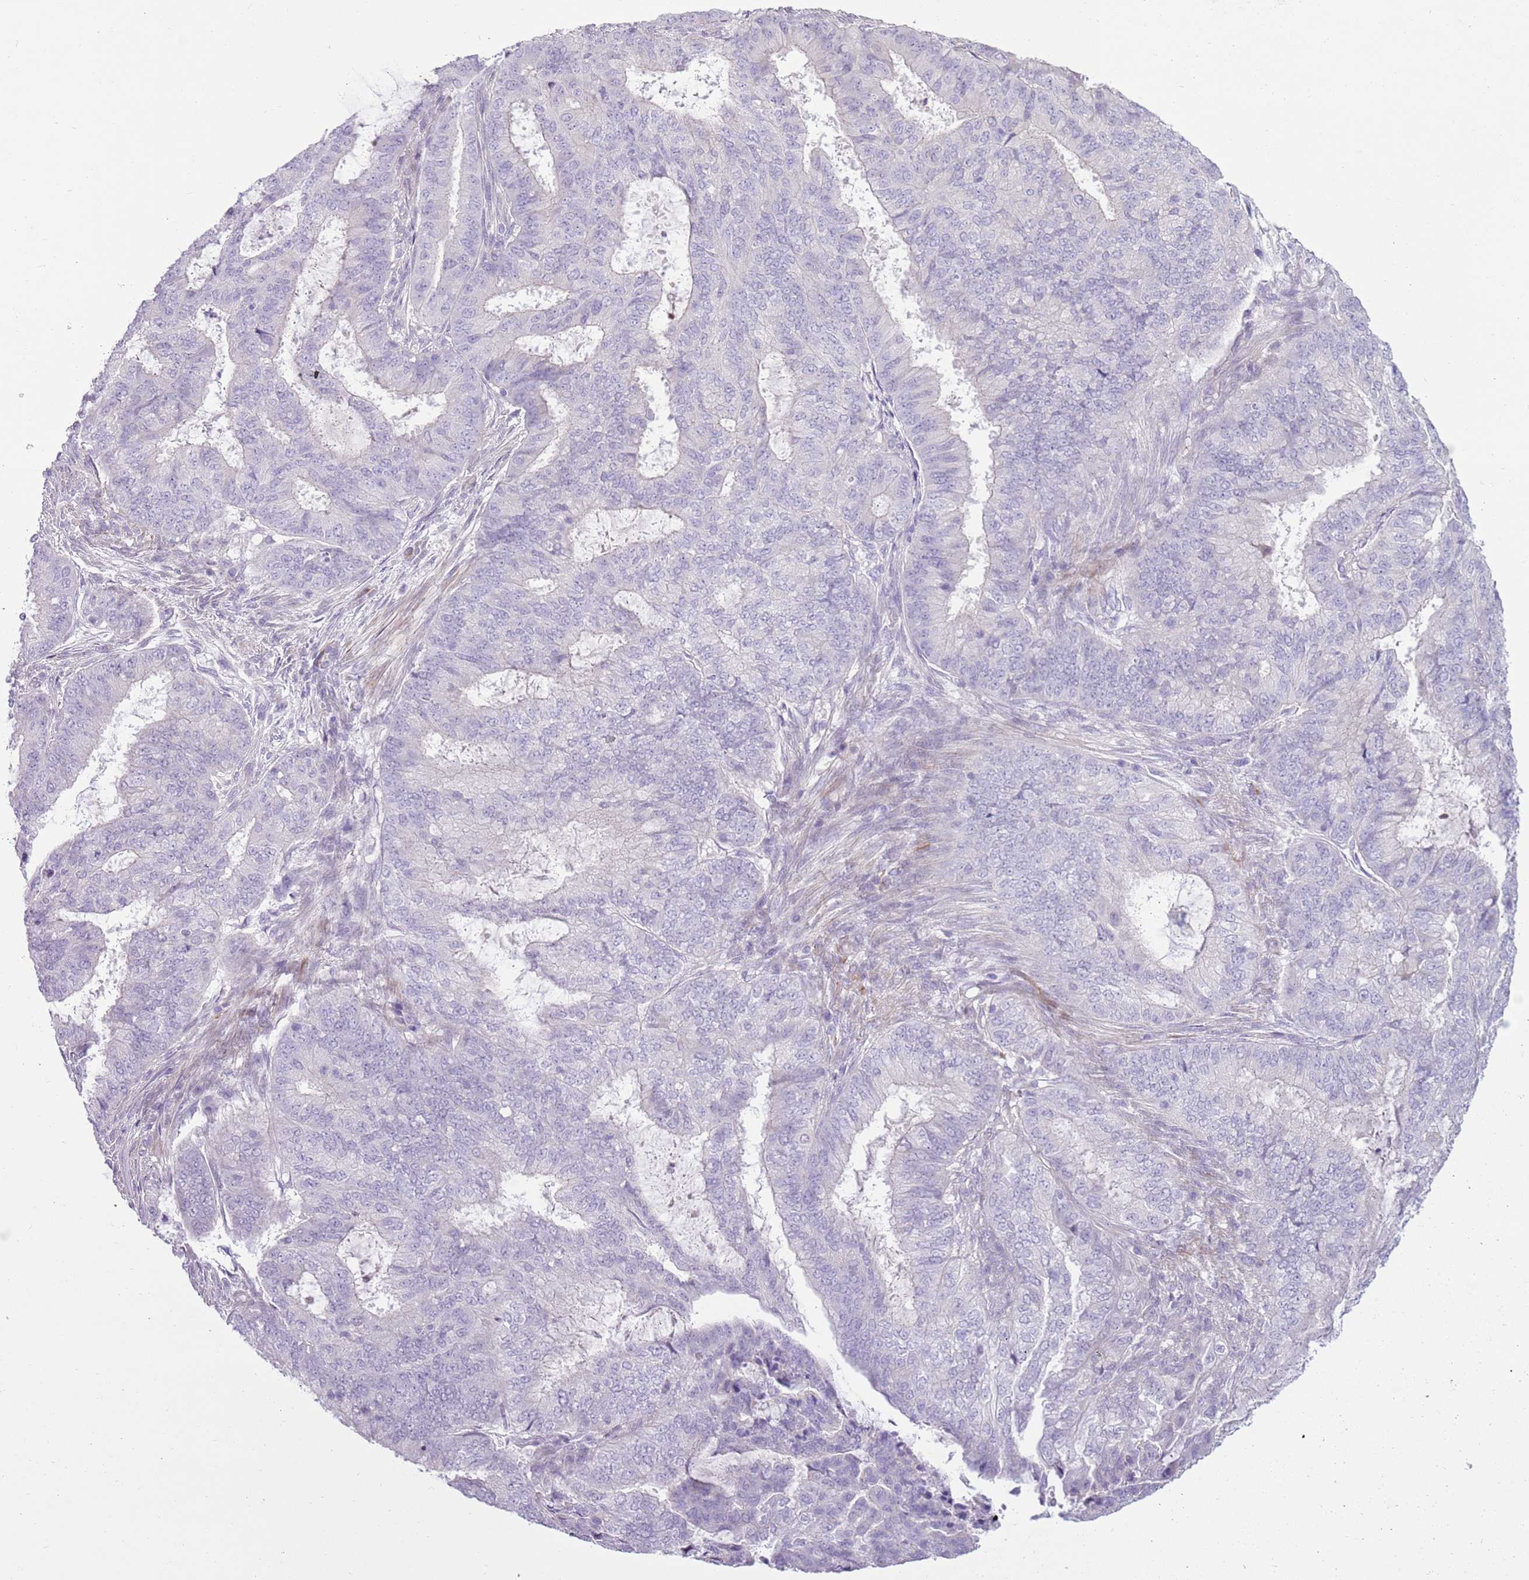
{"staining": {"intensity": "negative", "quantity": "none", "location": "none"}, "tissue": "endometrial cancer", "cell_type": "Tumor cells", "image_type": "cancer", "snomed": [{"axis": "morphology", "description": "Adenocarcinoma, NOS"}, {"axis": "topography", "description": "Endometrium"}], "caption": "This is a micrograph of IHC staining of endometrial adenocarcinoma, which shows no positivity in tumor cells.", "gene": "ZNF239", "patient": {"sex": "female", "age": 51}}